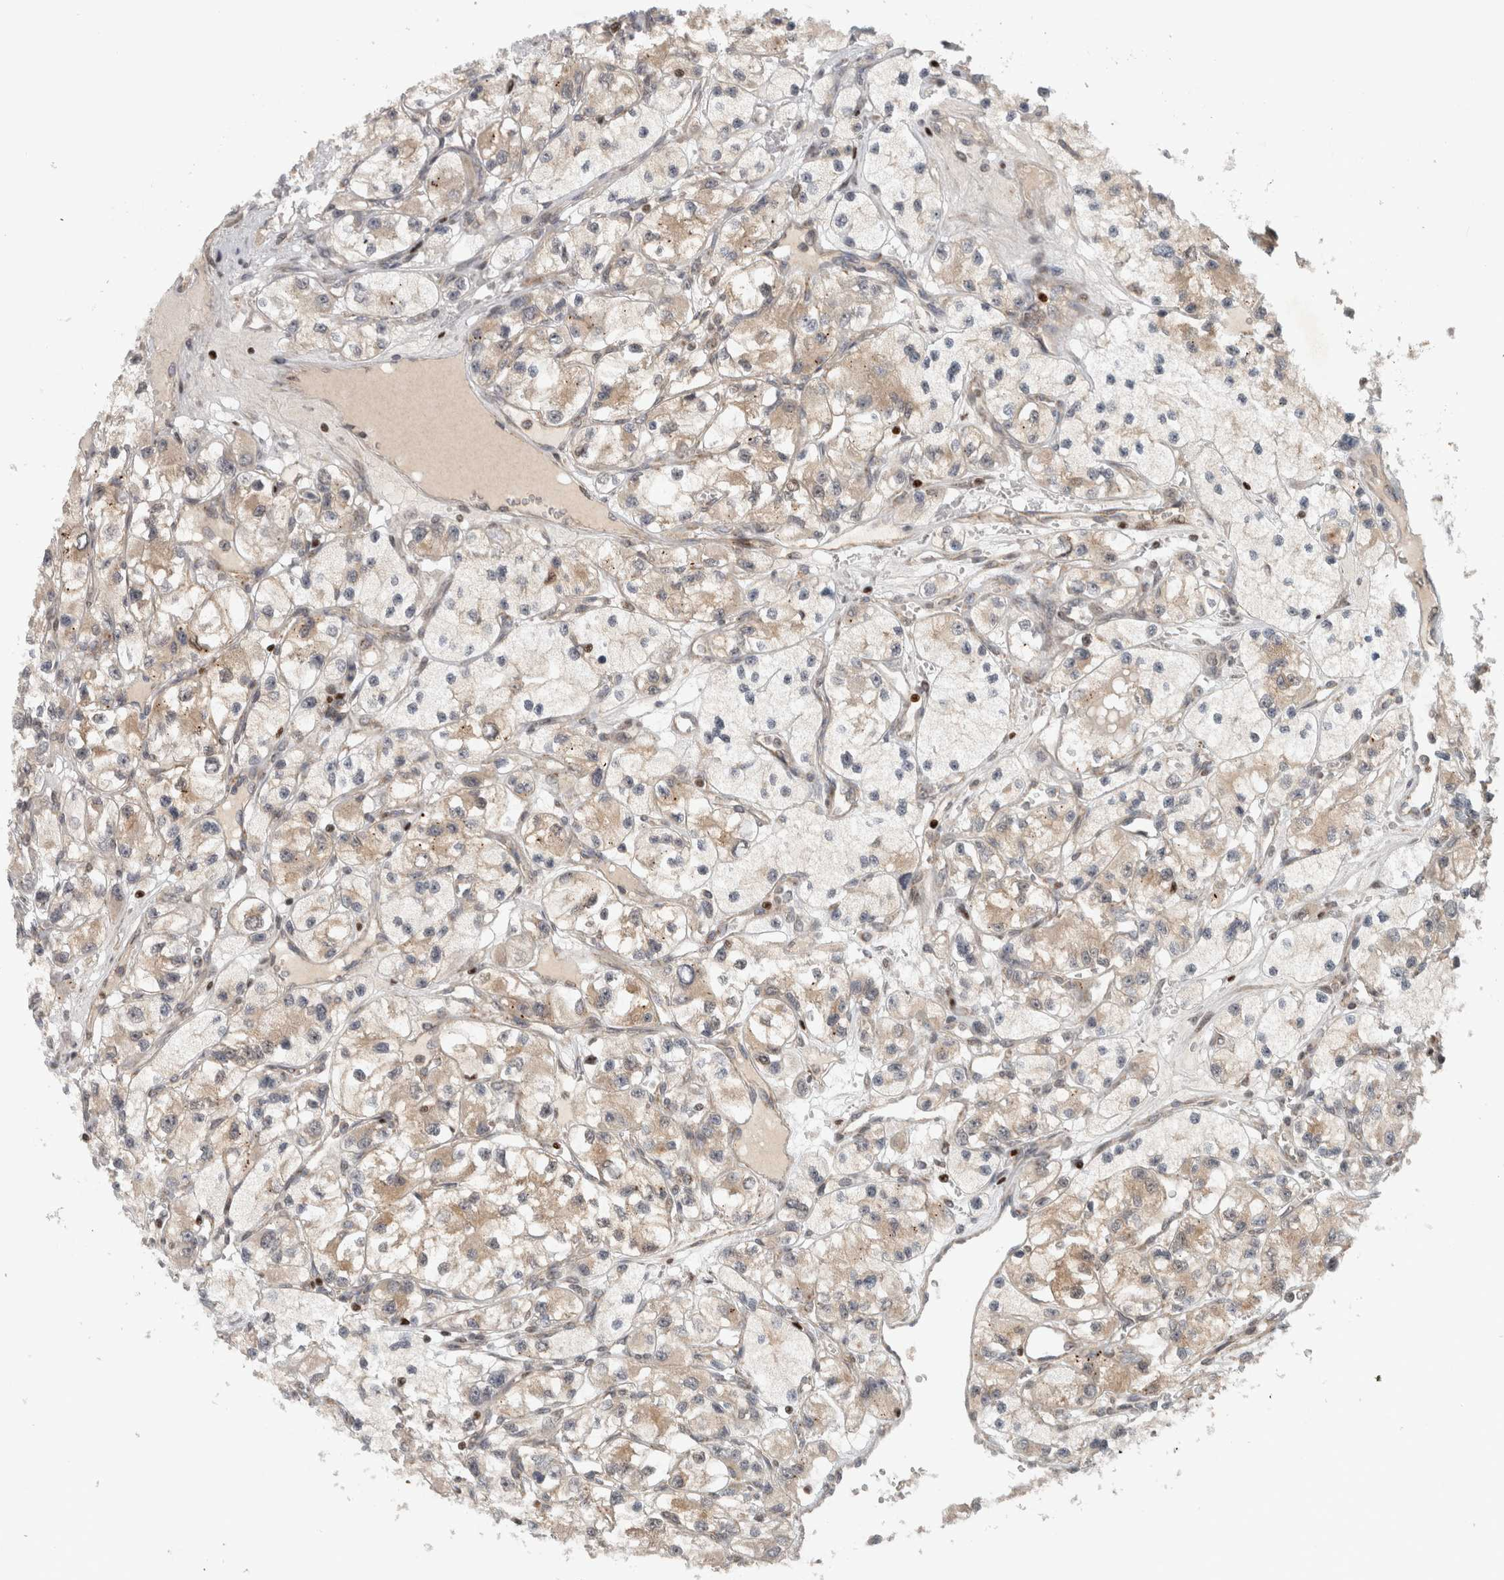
{"staining": {"intensity": "weak", "quantity": ">75%", "location": "cytoplasmic/membranous"}, "tissue": "renal cancer", "cell_type": "Tumor cells", "image_type": "cancer", "snomed": [{"axis": "morphology", "description": "Adenocarcinoma, NOS"}, {"axis": "topography", "description": "Kidney"}], "caption": "There is low levels of weak cytoplasmic/membranous staining in tumor cells of renal cancer (adenocarcinoma), as demonstrated by immunohistochemical staining (brown color).", "gene": "KDM8", "patient": {"sex": "female", "age": 57}}